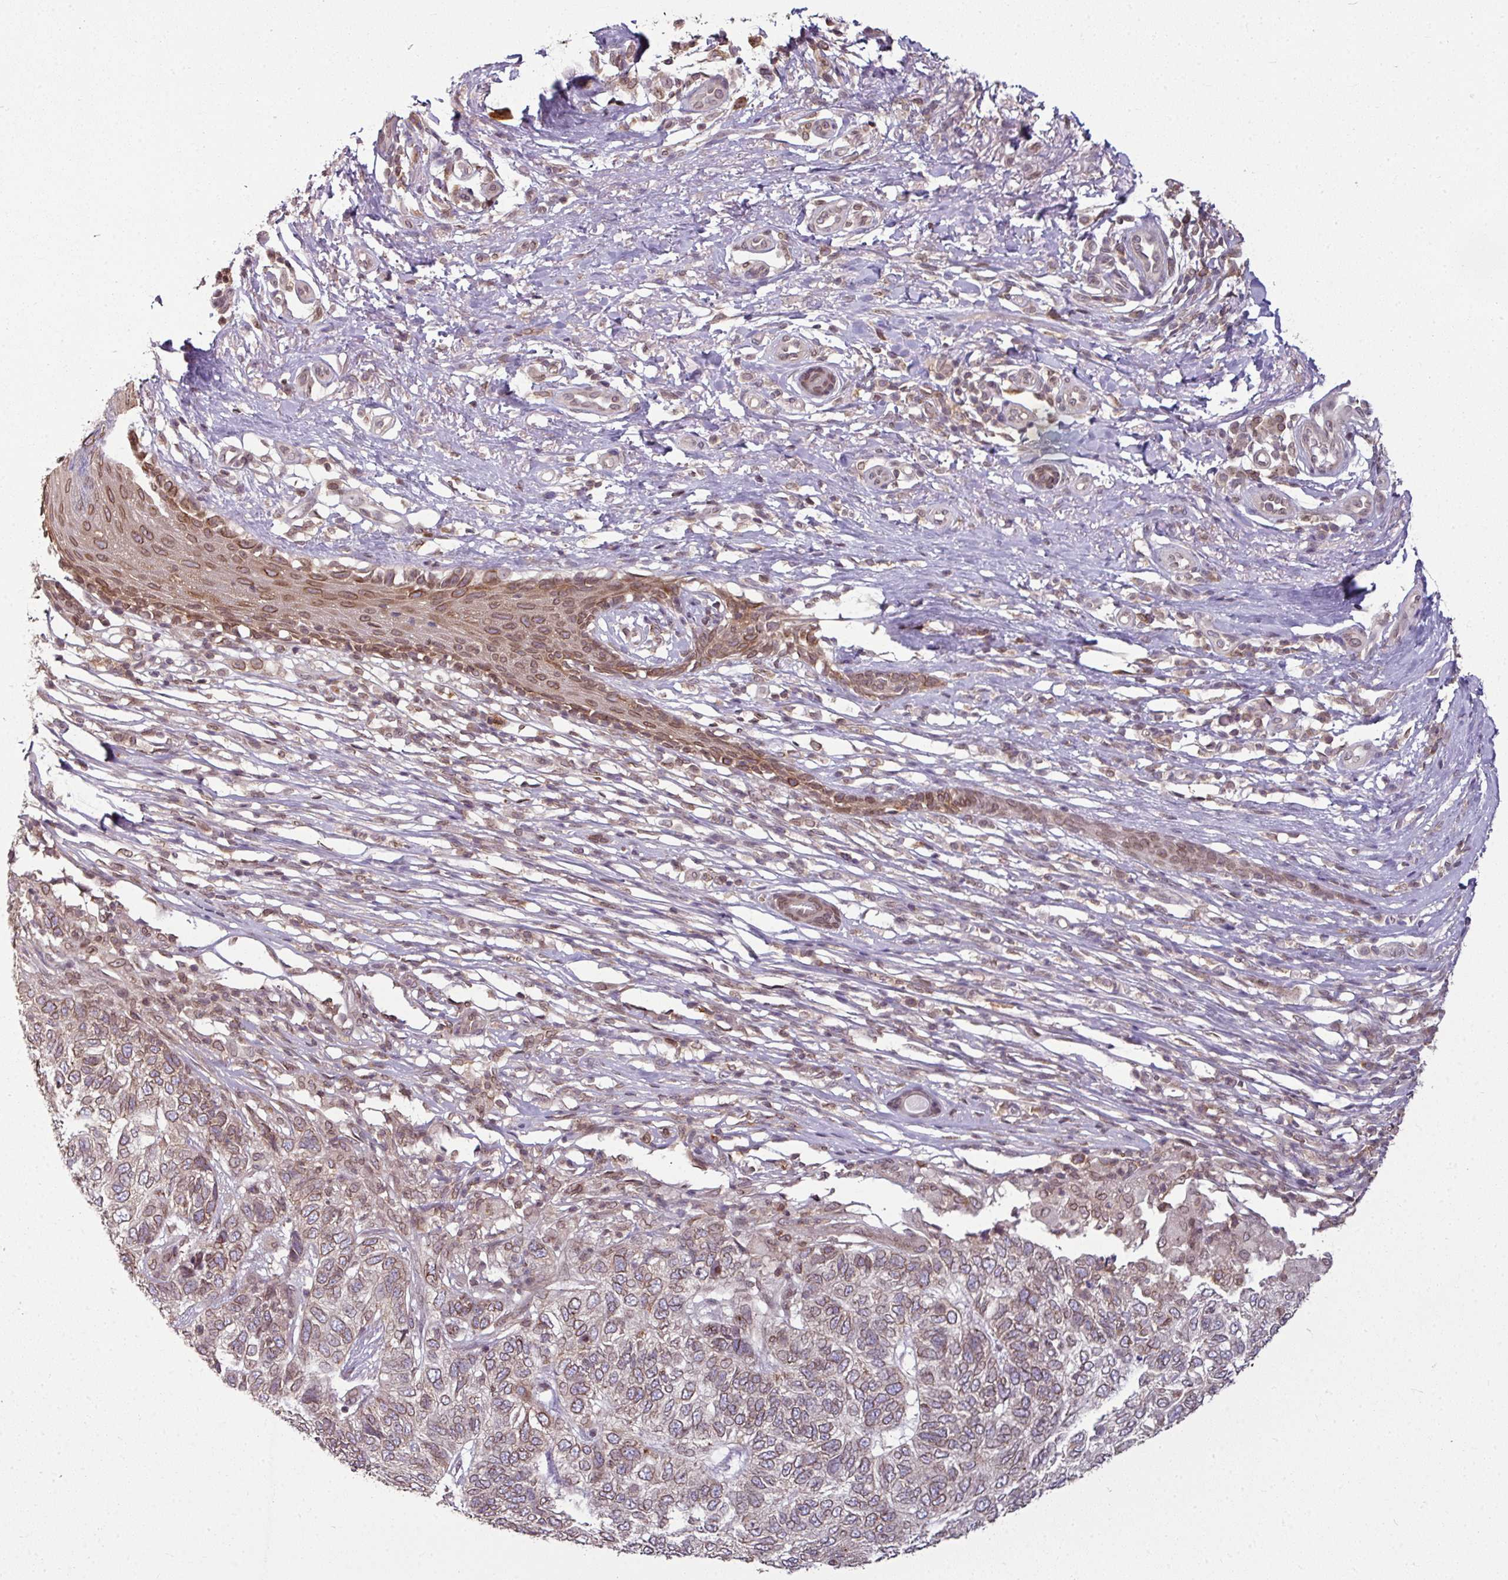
{"staining": {"intensity": "moderate", "quantity": "25%-75%", "location": "cytoplasmic/membranous,nuclear"}, "tissue": "skin cancer", "cell_type": "Tumor cells", "image_type": "cancer", "snomed": [{"axis": "morphology", "description": "Basal cell carcinoma"}, {"axis": "topography", "description": "Skin"}], "caption": "Protein staining displays moderate cytoplasmic/membranous and nuclear expression in about 25%-75% of tumor cells in skin basal cell carcinoma. (Stains: DAB (3,3'-diaminobenzidine) in brown, nuclei in blue, Microscopy: brightfield microscopy at high magnification).", "gene": "RANGAP1", "patient": {"sex": "female", "age": 65}}